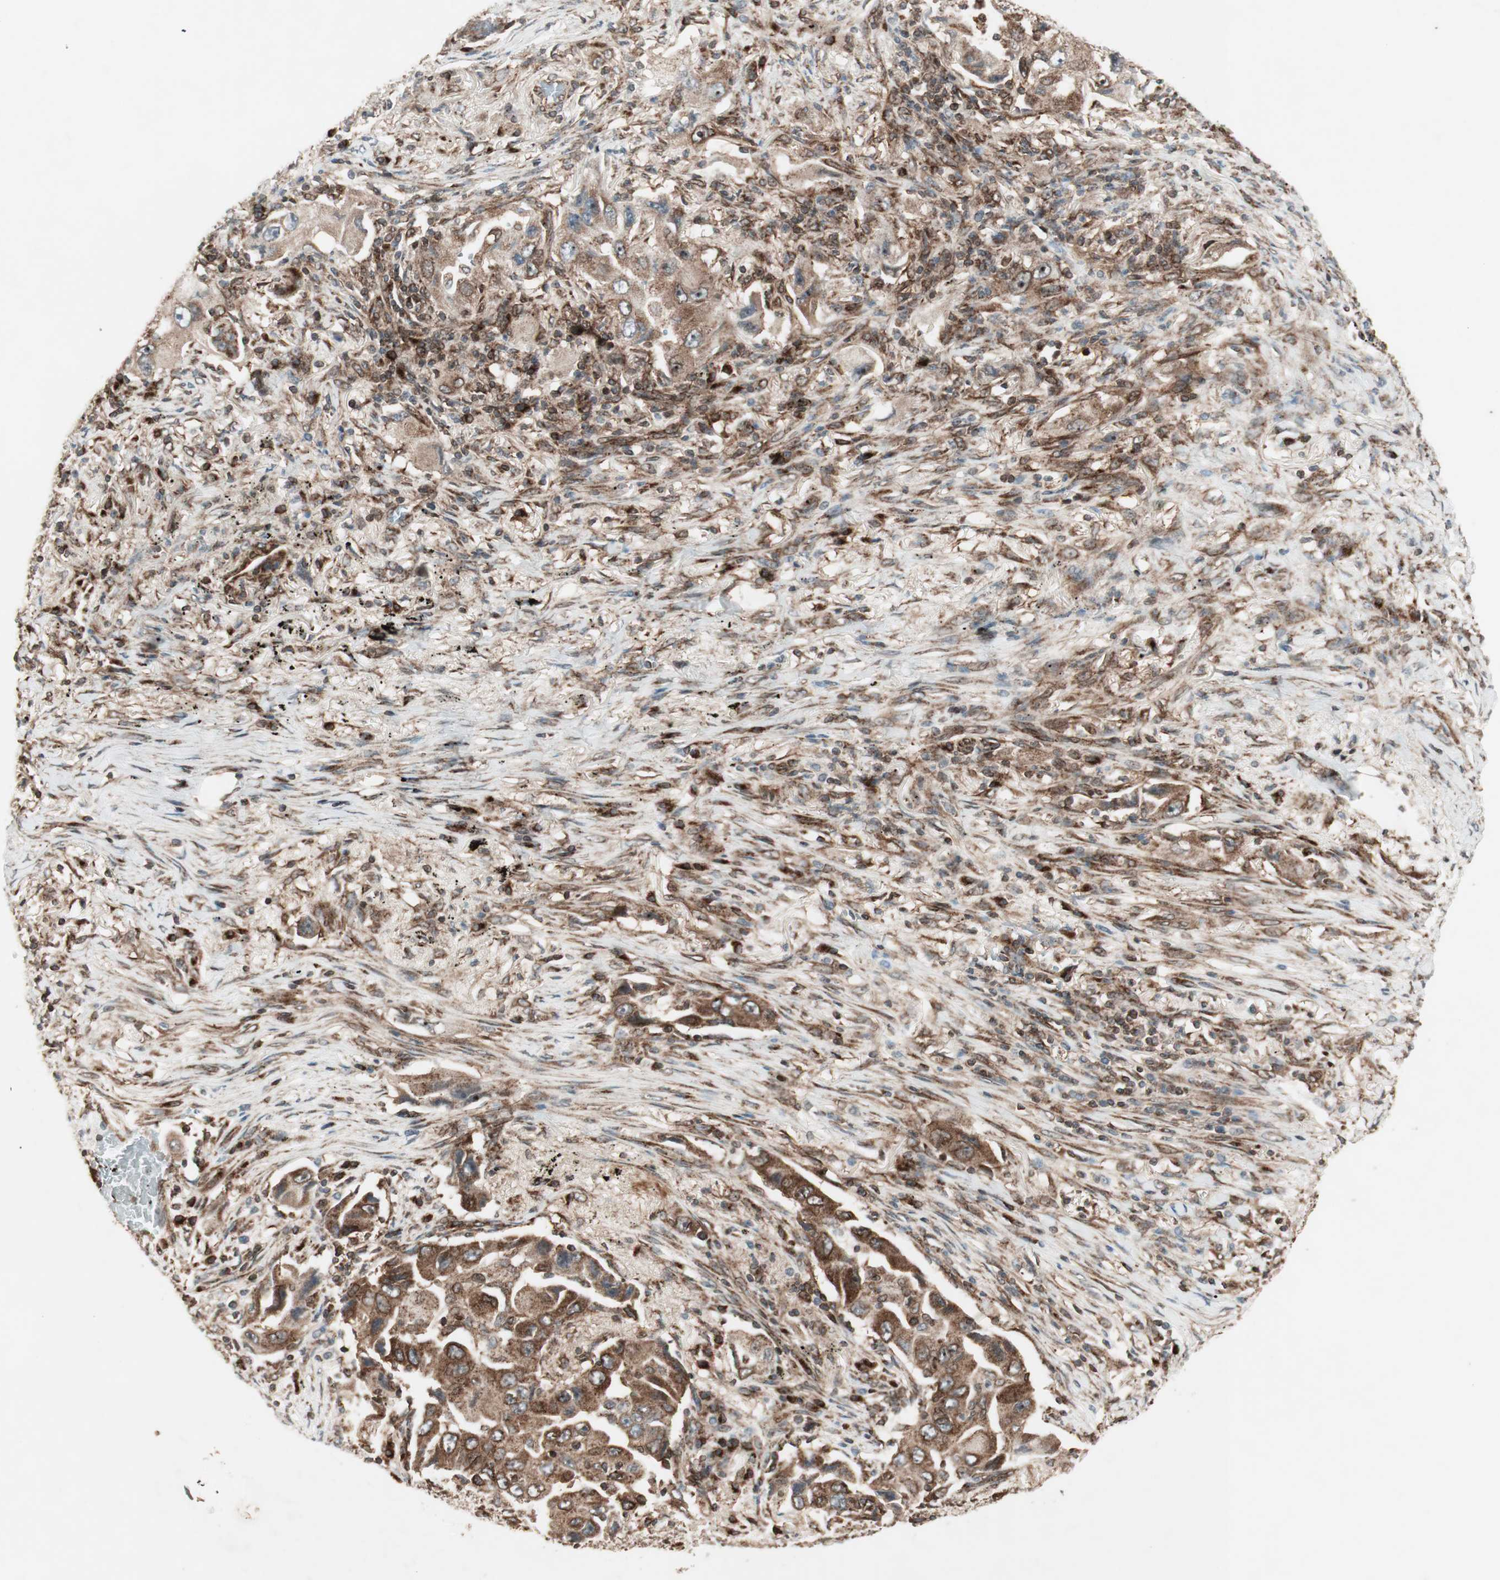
{"staining": {"intensity": "strong", "quantity": ">75%", "location": "cytoplasmic/membranous"}, "tissue": "lung cancer", "cell_type": "Tumor cells", "image_type": "cancer", "snomed": [{"axis": "morphology", "description": "Adenocarcinoma, NOS"}, {"axis": "topography", "description": "Lung"}], "caption": "There is high levels of strong cytoplasmic/membranous staining in tumor cells of lung cancer, as demonstrated by immunohistochemical staining (brown color).", "gene": "NUP62", "patient": {"sex": "female", "age": 65}}